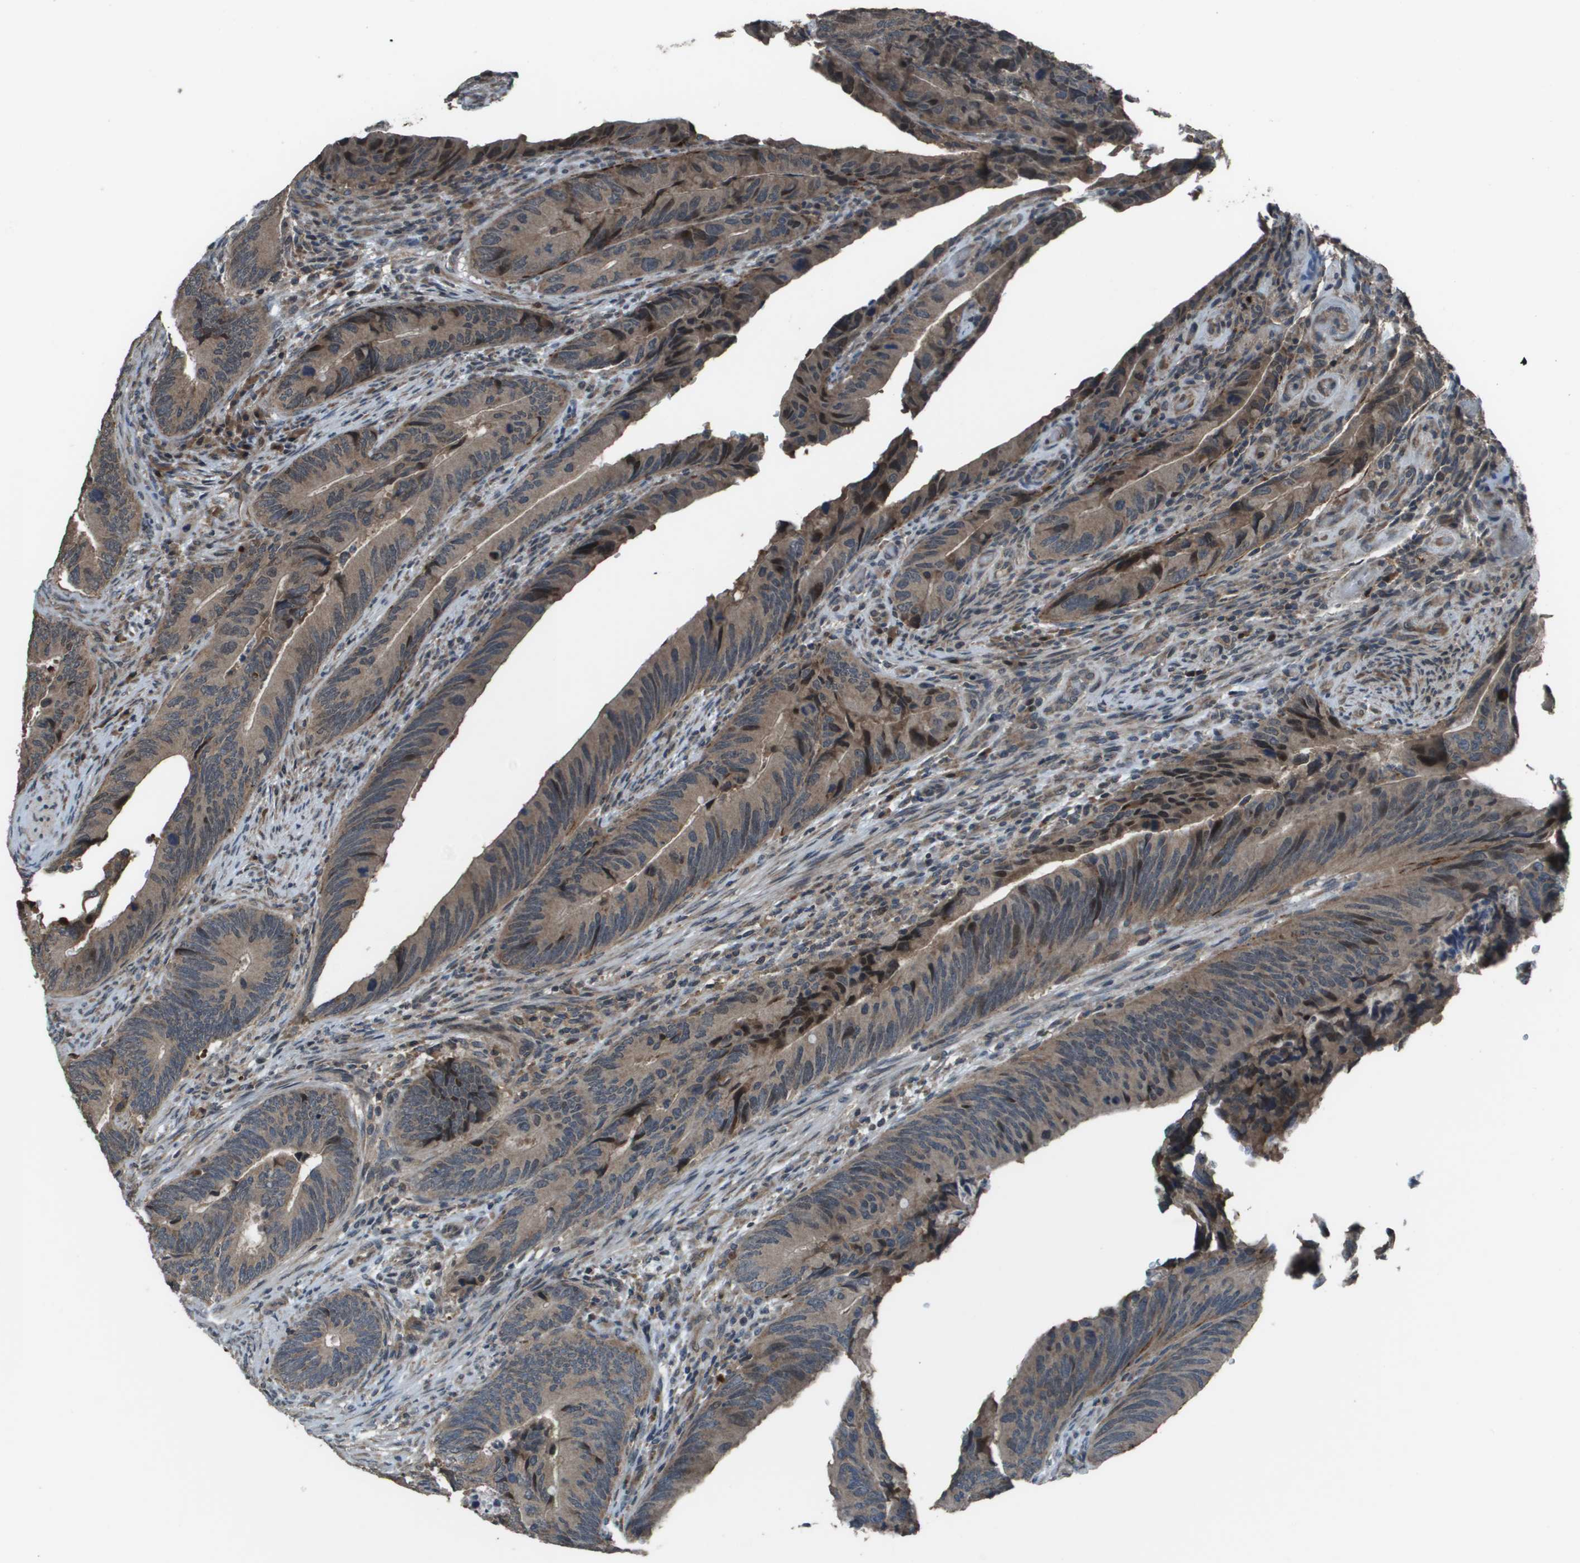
{"staining": {"intensity": "weak", "quantity": ">75%", "location": "cytoplasmic/membranous"}, "tissue": "colorectal cancer", "cell_type": "Tumor cells", "image_type": "cancer", "snomed": [{"axis": "morphology", "description": "Normal tissue, NOS"}, {"axis": "morphology", "description": "Adenocarcinoma, NOS"}, {"axis": "topography", "description": "Colon"}], "caption": "A high-resolution photomicrograph shows immunohistochemistry staining of adenocarcinoma (colorectal), which reveals weak cytoplasmic/membranous expression in approximately >75% of tumor cells.", "gene": "GOSR2", "patient": {"sex": "male", "age": 56}}